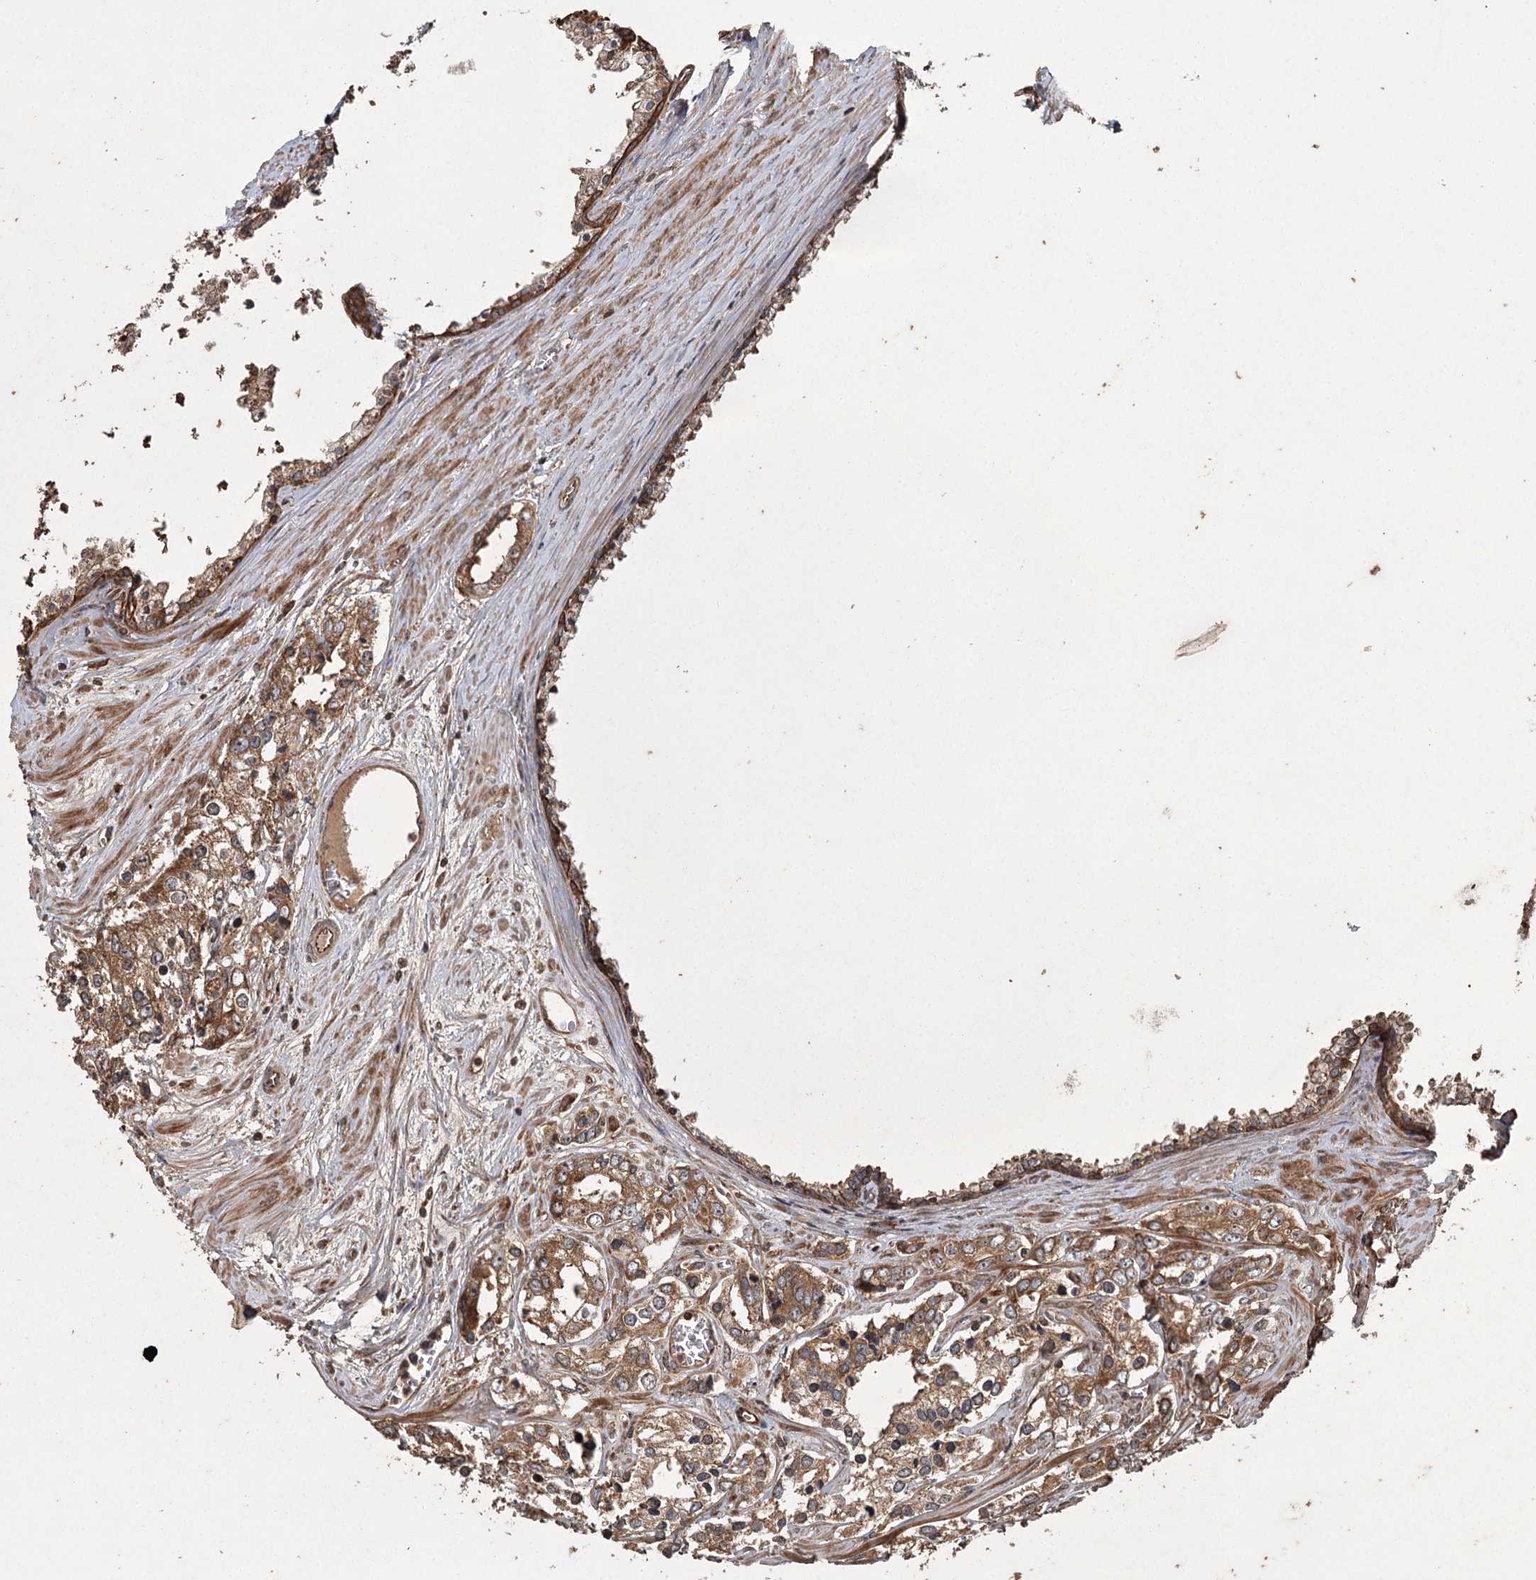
{"staining": {"intensity": "moderate", "quantity": ">75%", "location": "cytoplasmic/membranous"}, "tissue": "prostate cancer", "cell_type": "Tumor cells", "image_type": "cancer", "snomed": [{"axis": "morphology", "description": "Adenocarcinoma, High grade"}, {"axis": "topography", "description": "Prostate"}], "caption": "A brown stain highlights moderate cytoplasmic/membranous expression of a protein in prostate high-grade adenocarcinoma tumor cells.", "gene": "RPAP3", "patient": {"sex": "male", "age": 66}}